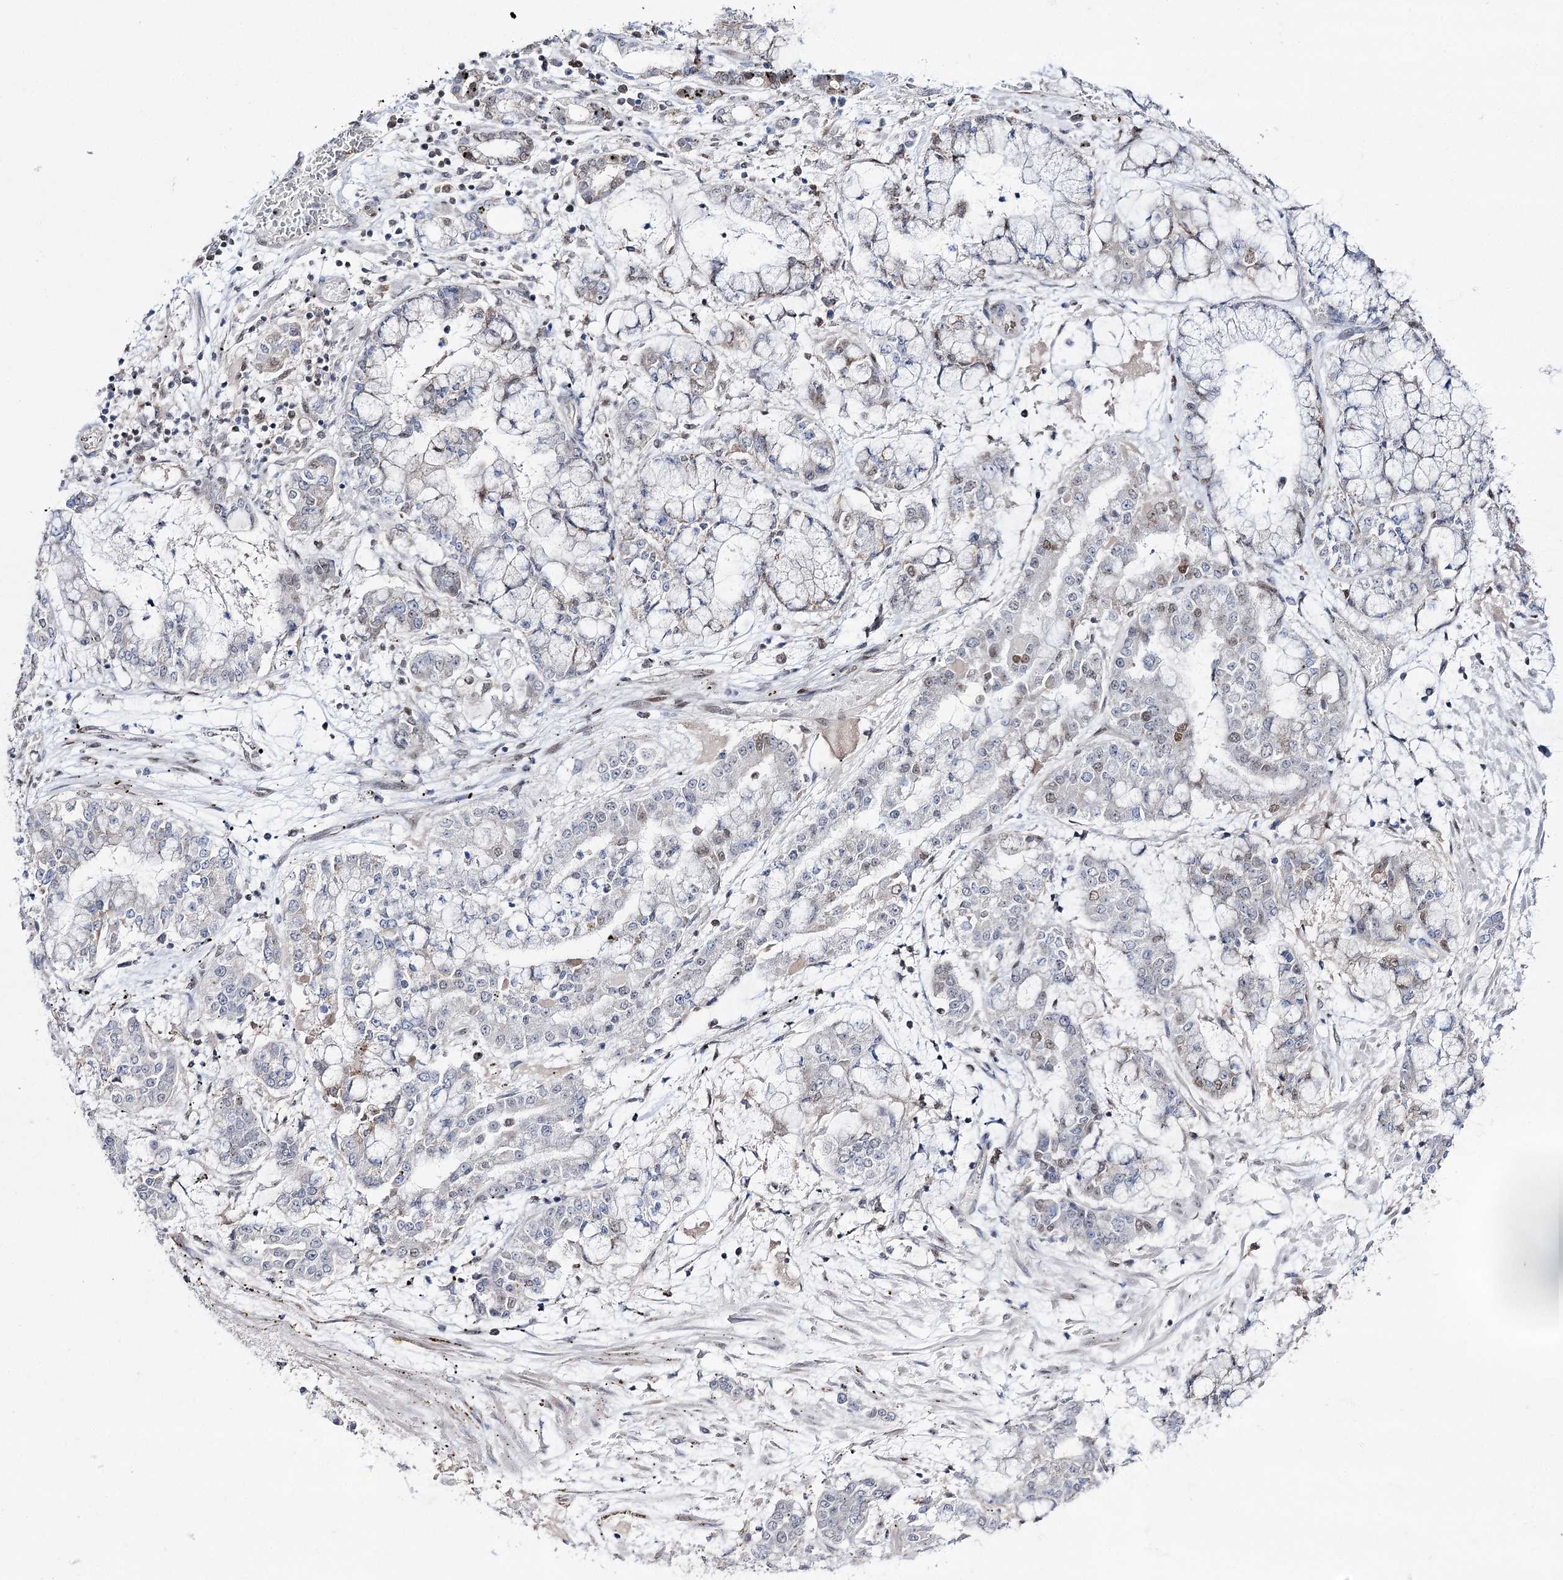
{"staining": {"intensity": "weak", "quantity": "<25%", "location": "nuclear"}, "tissue": "stomach cancer", "cell_type": "Tumor cells", "image_type": "cancer", "snomed": [{"axis": "morphology", "description": "Normal tissue, NOS"}, {"axis": "morphology", "description": "Adenocarcinoma, NOS"}, {"axis": "topography", "description": "Stomach, upper"}, {"axis": "topography", "description": "Stomach"}], "caption": "Immunohistochemistry (IHC) histopathology image of human stomach cancer (adenocarcinoma) stained for a protein (brown), which reveals no expression in tumor cells.", "gene": "VGLL4", "patient": {"sex": "male", "age": 76}}